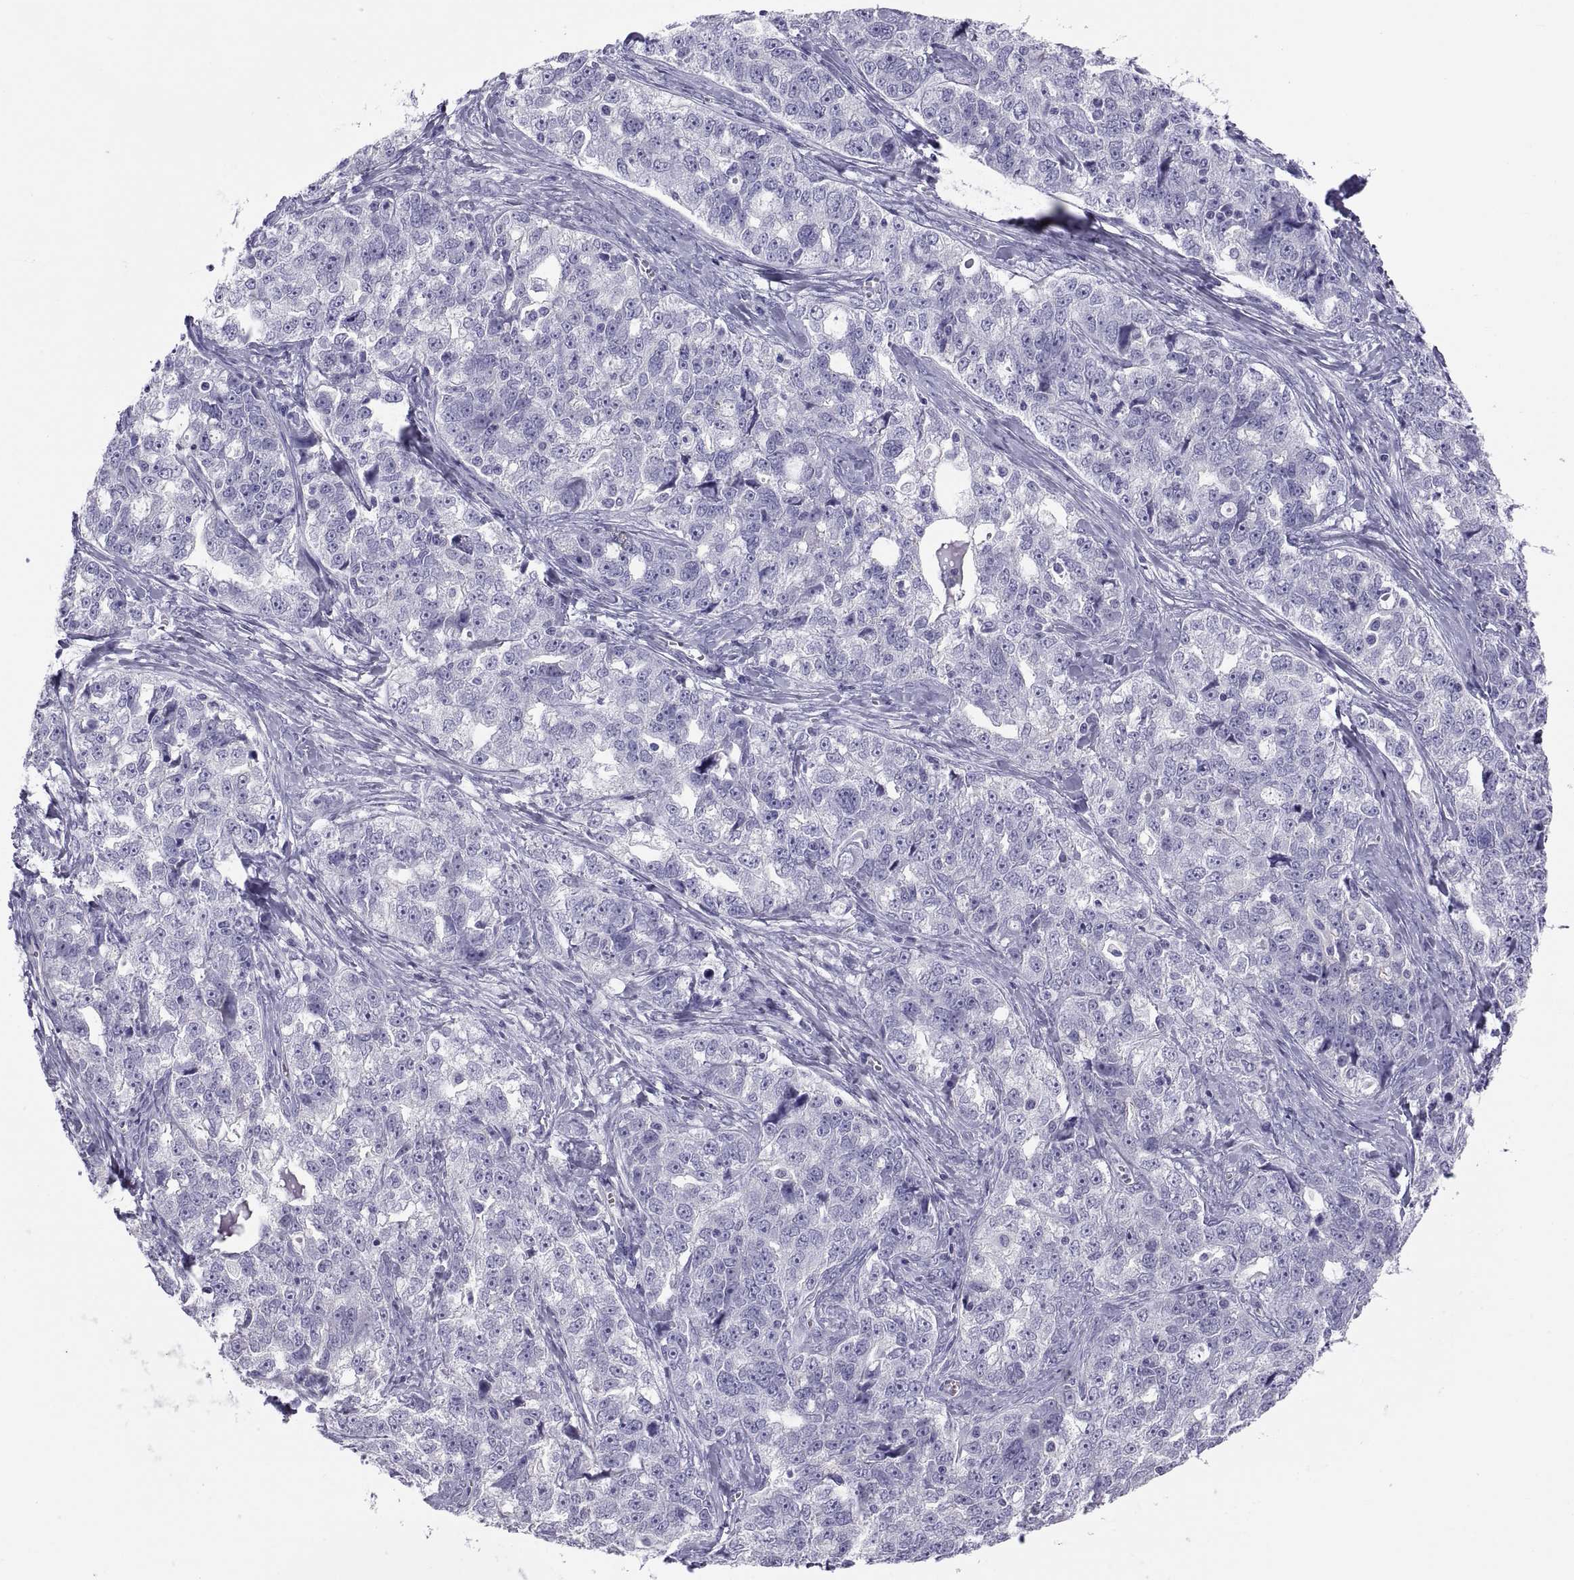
{"staining": {"intensity": "negative", "quantity": "none", "location": "none"}, "tissue": "ovarian cancer", "cell_type": "Tumor cells", "image_type": "cancer", "snomed": [{"axis": "morphology", "description": "Cystadenocarcinoma, serous, NOS"}, {"axis": "topography", "description": "Ovary"}], "caption": "Ovarian serous cystadenocarcinoma stained for a protein using immunohistochemistry (IHC) exhibits no expression tumor cells.", "gene": "RNASE12", "patient": {"sex": "female", "age": 51}}